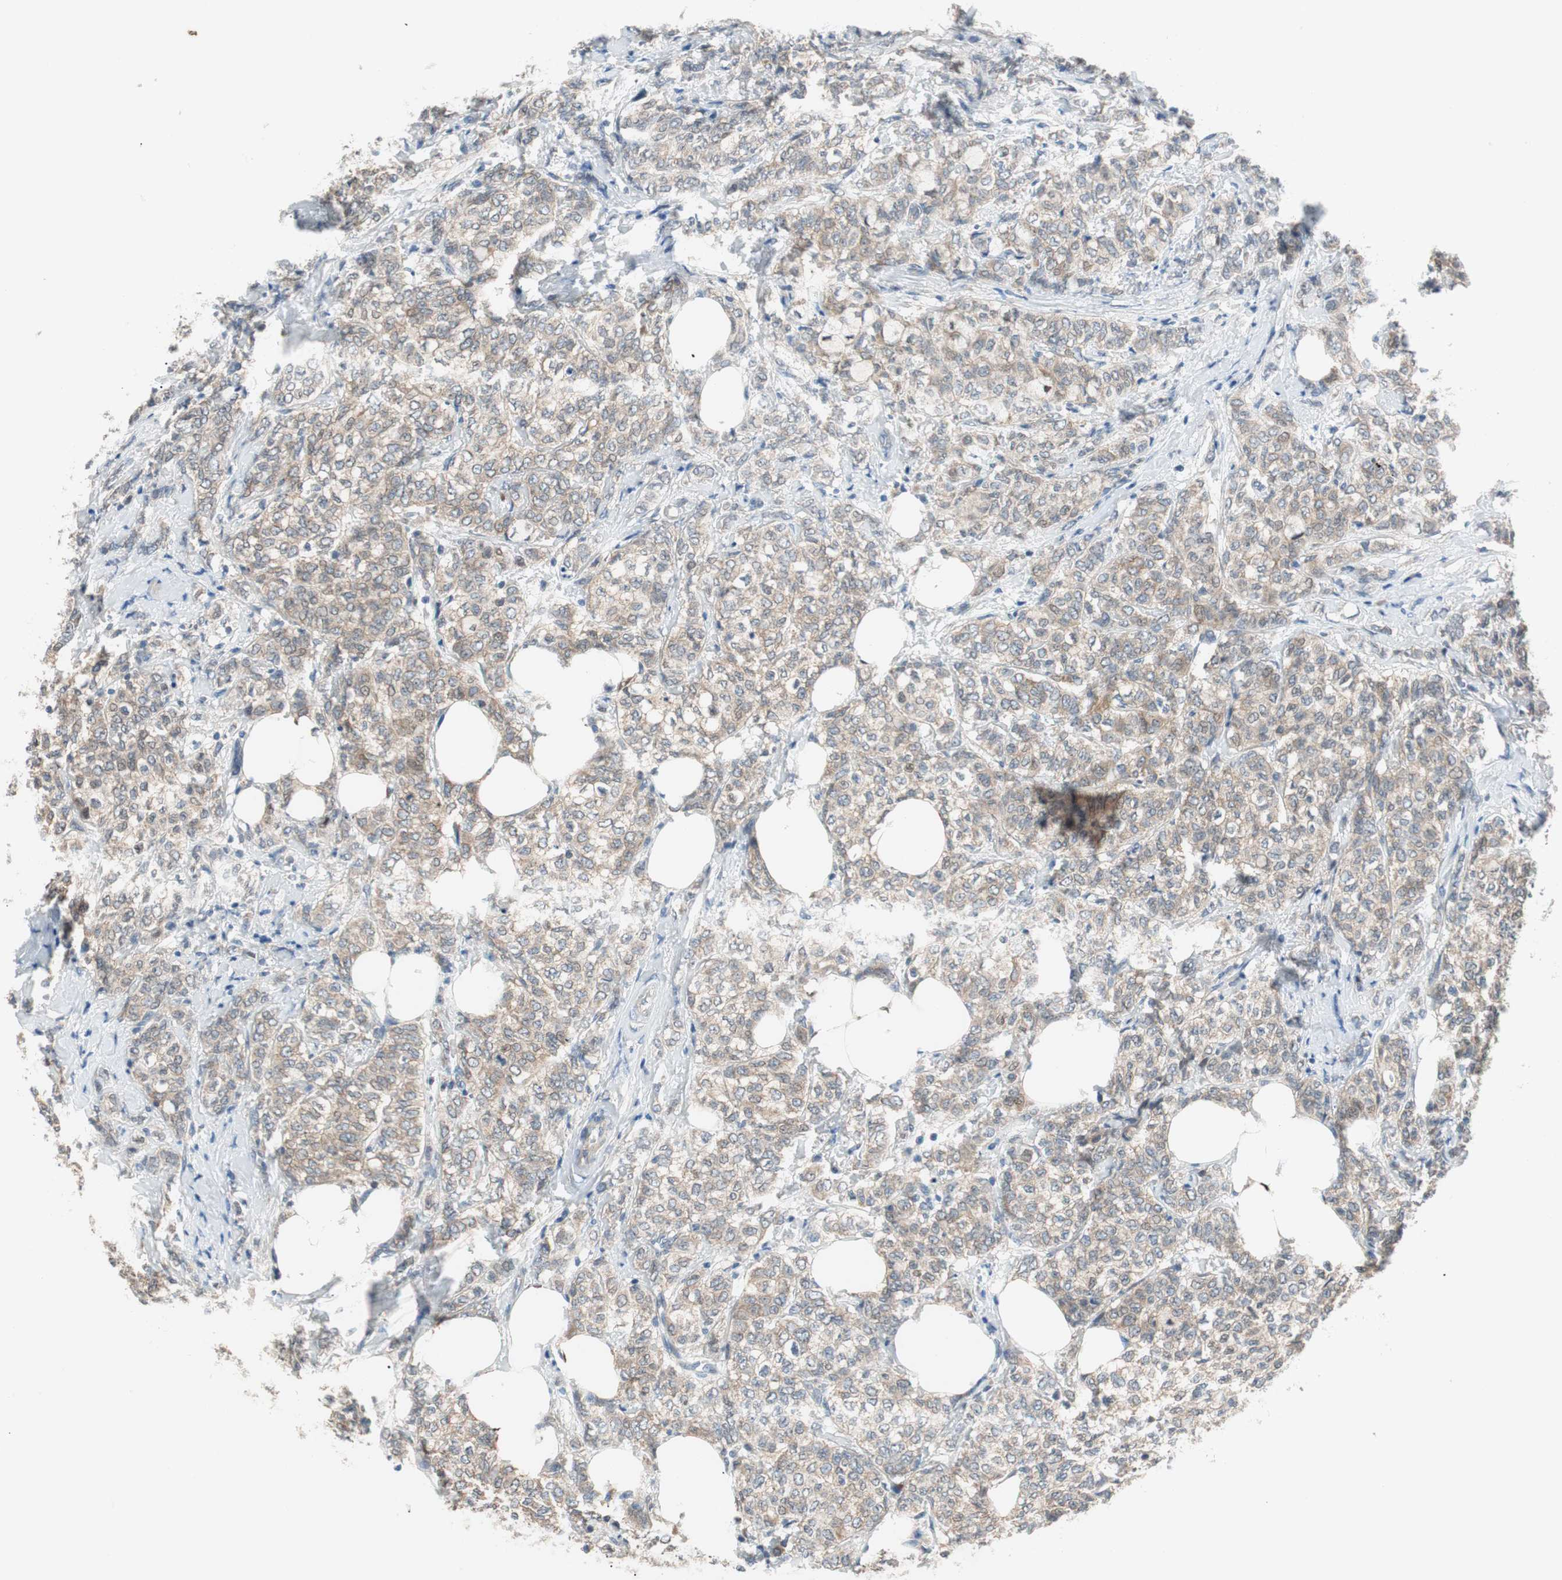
{"staining": {"intensity": "weak", "quantity": ">75%", "location": "cytoplasmic/membranous"}, "tissue": "breast cancer", "cell_type": "Tumor cells", "image_type": "cancer", "snomed": [{"axis": "morphology", "description": "Lobular carcinoma"}, {"axis": "topography", "description": "Breast"}], "caption": "Breast cancer (lobular carcinoma) tissue demonstrates weak cytoplasmic/membranous staining in approximately >75% of tumor cells", "gene": "PCK1", "patient": {"sex": "female", "age": 60}}